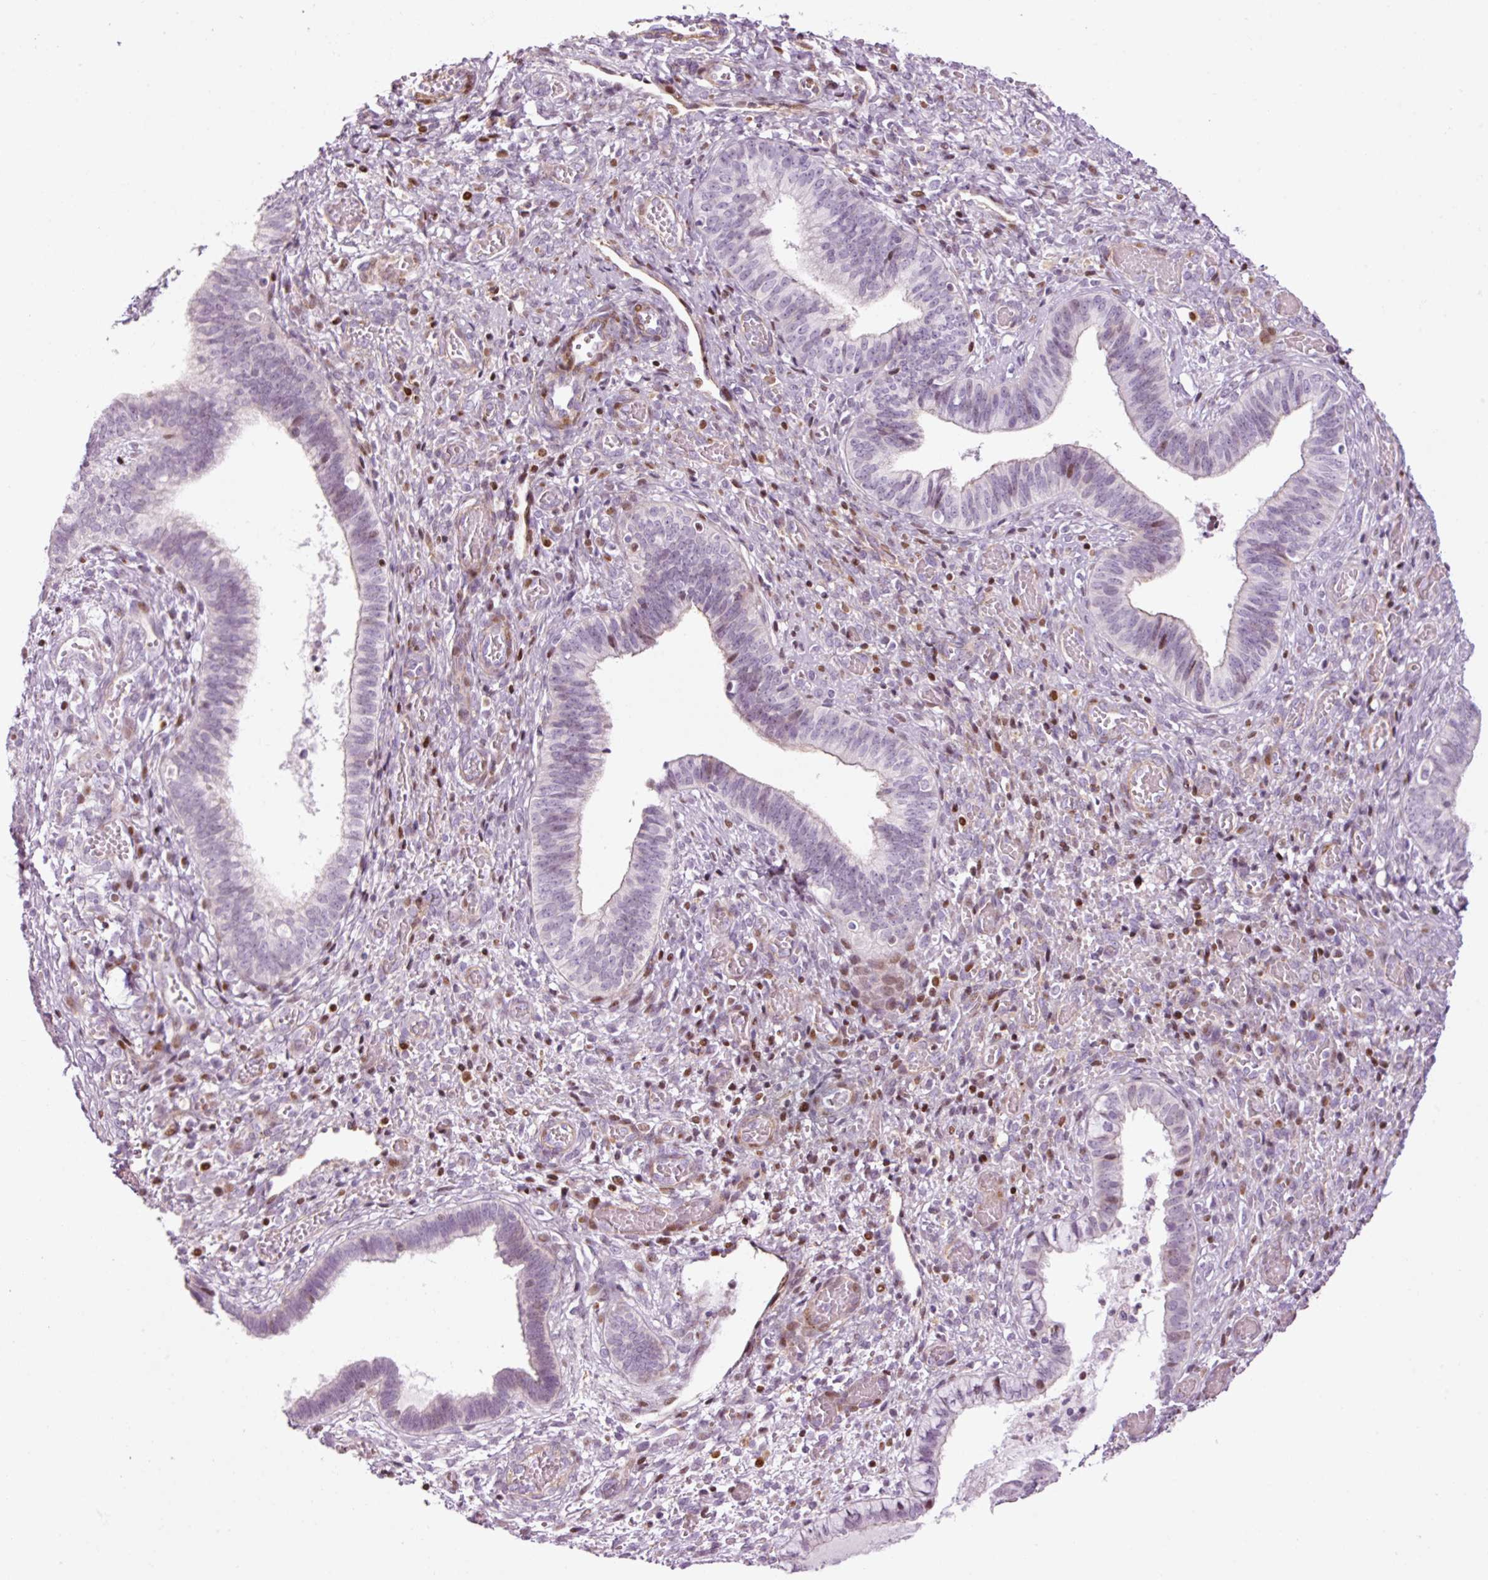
{"staining": {"intensity": "negative", "quantity": "none", "location": "none"}, "tissue": "cervical cancer", "cell_type": "Tumor cells", "image_type": "cancer", "snomed": [{"axis": "morphology", "description": "Squamous cell carcinoma, NOS"}, {"axis": "topography", "description": "Cervix"}], "caption": "Human cervical cancer stained for a protein using immunohistochemistry shows no positivity in tumor cells.", "gene": "ANKRD20A1", "patient": {"sex": "female", "age": 59}}